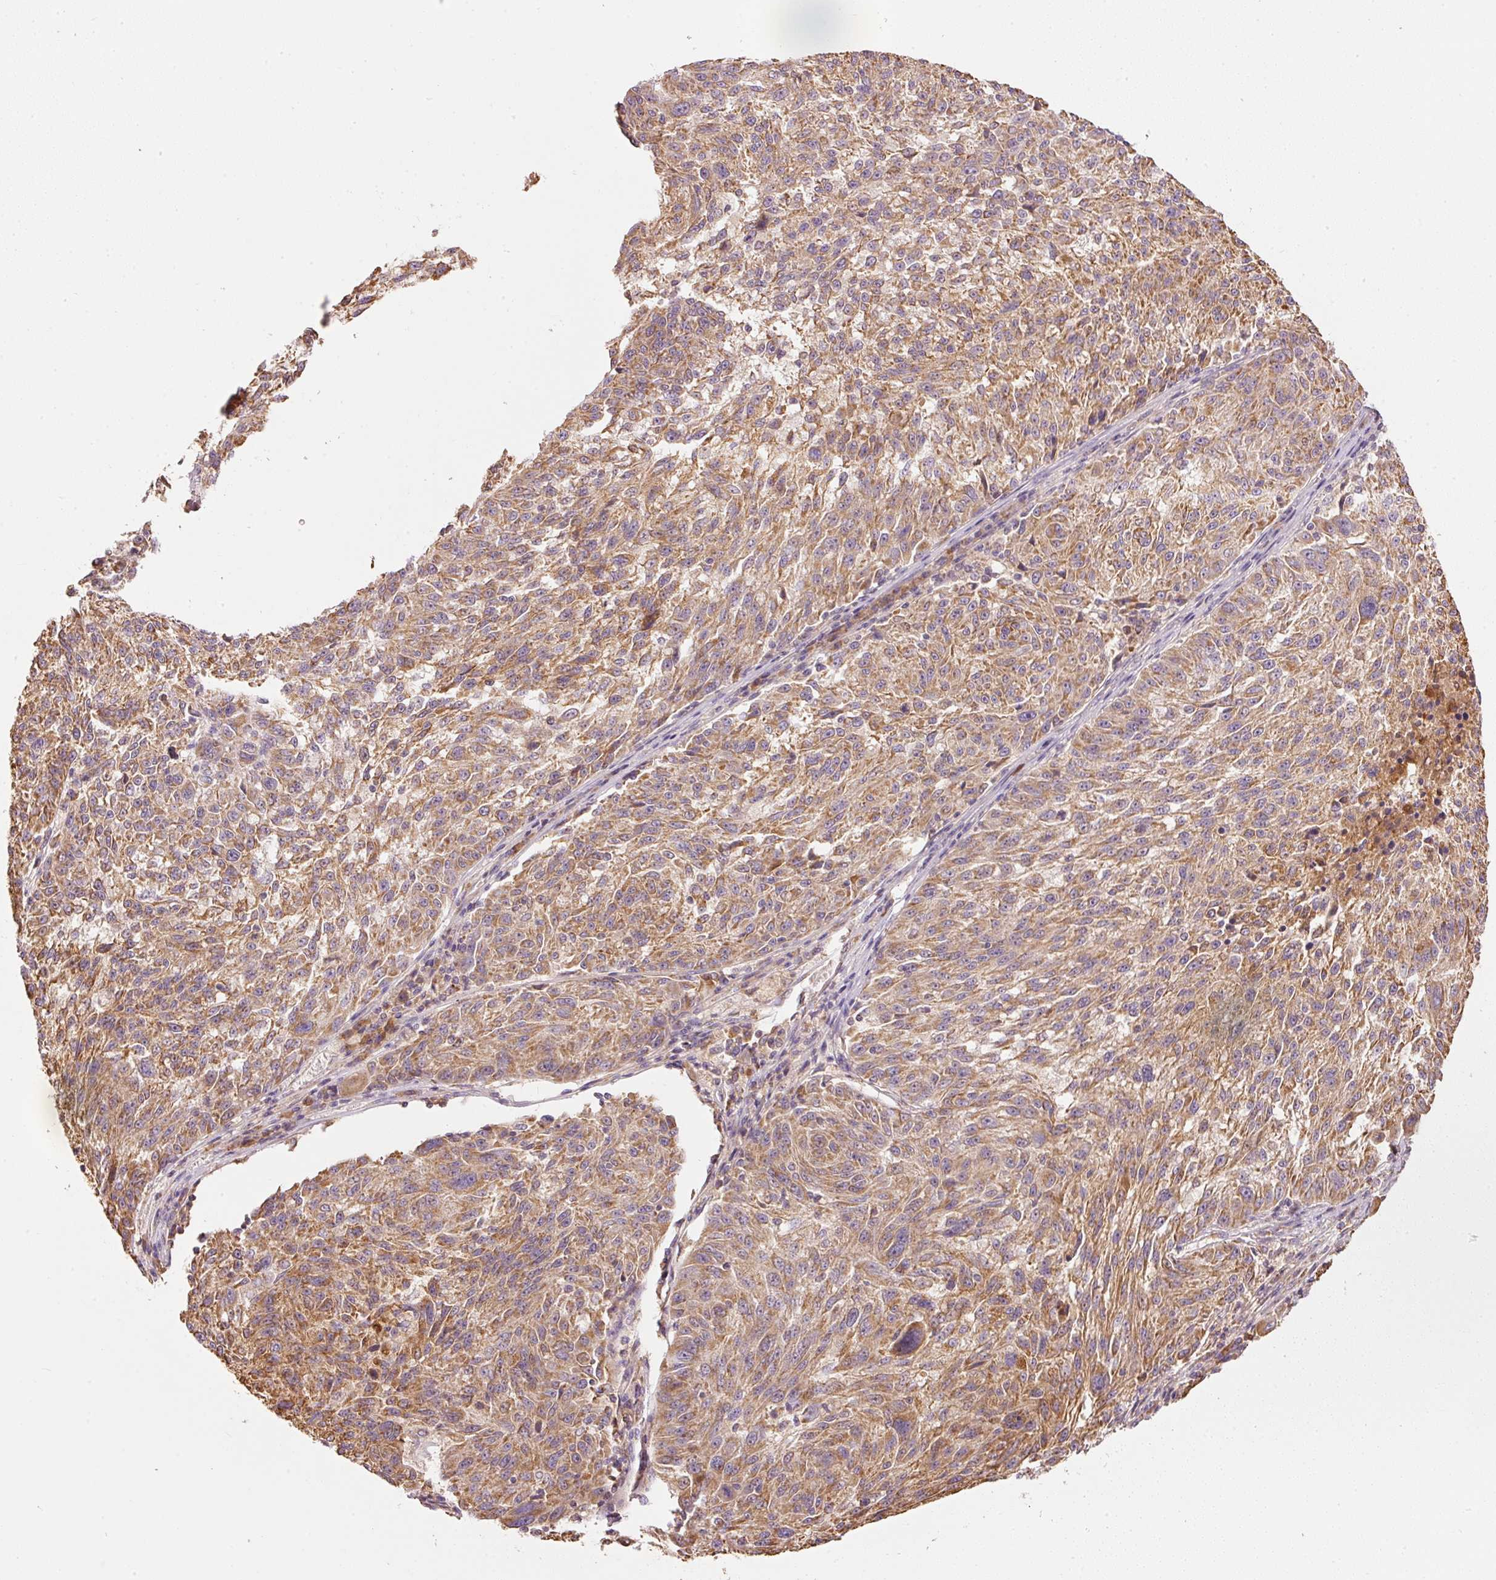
{"staining": {"intensity": "moderate", "quantity": ">75%", "location": "cytoplasmic/membranous"}, "tissue": "melanoma", "cell_type": "Tumor cells", "image_type": "cancer", "snomed": [{"axis": "morphology", "description": "Malignant melanoma, NOS"}, {"axis": "topography", "description": "Skin"}], "caption": "Moderate cytoplasmic/membranous protein positivity is present in approximately >75% of tumor cells in malignant melanoma. (DAB = brown stain, brightfield microscopy at high magnification).", "gene": "PSENEN", "patient": {"sex": "male", "age": 53}}